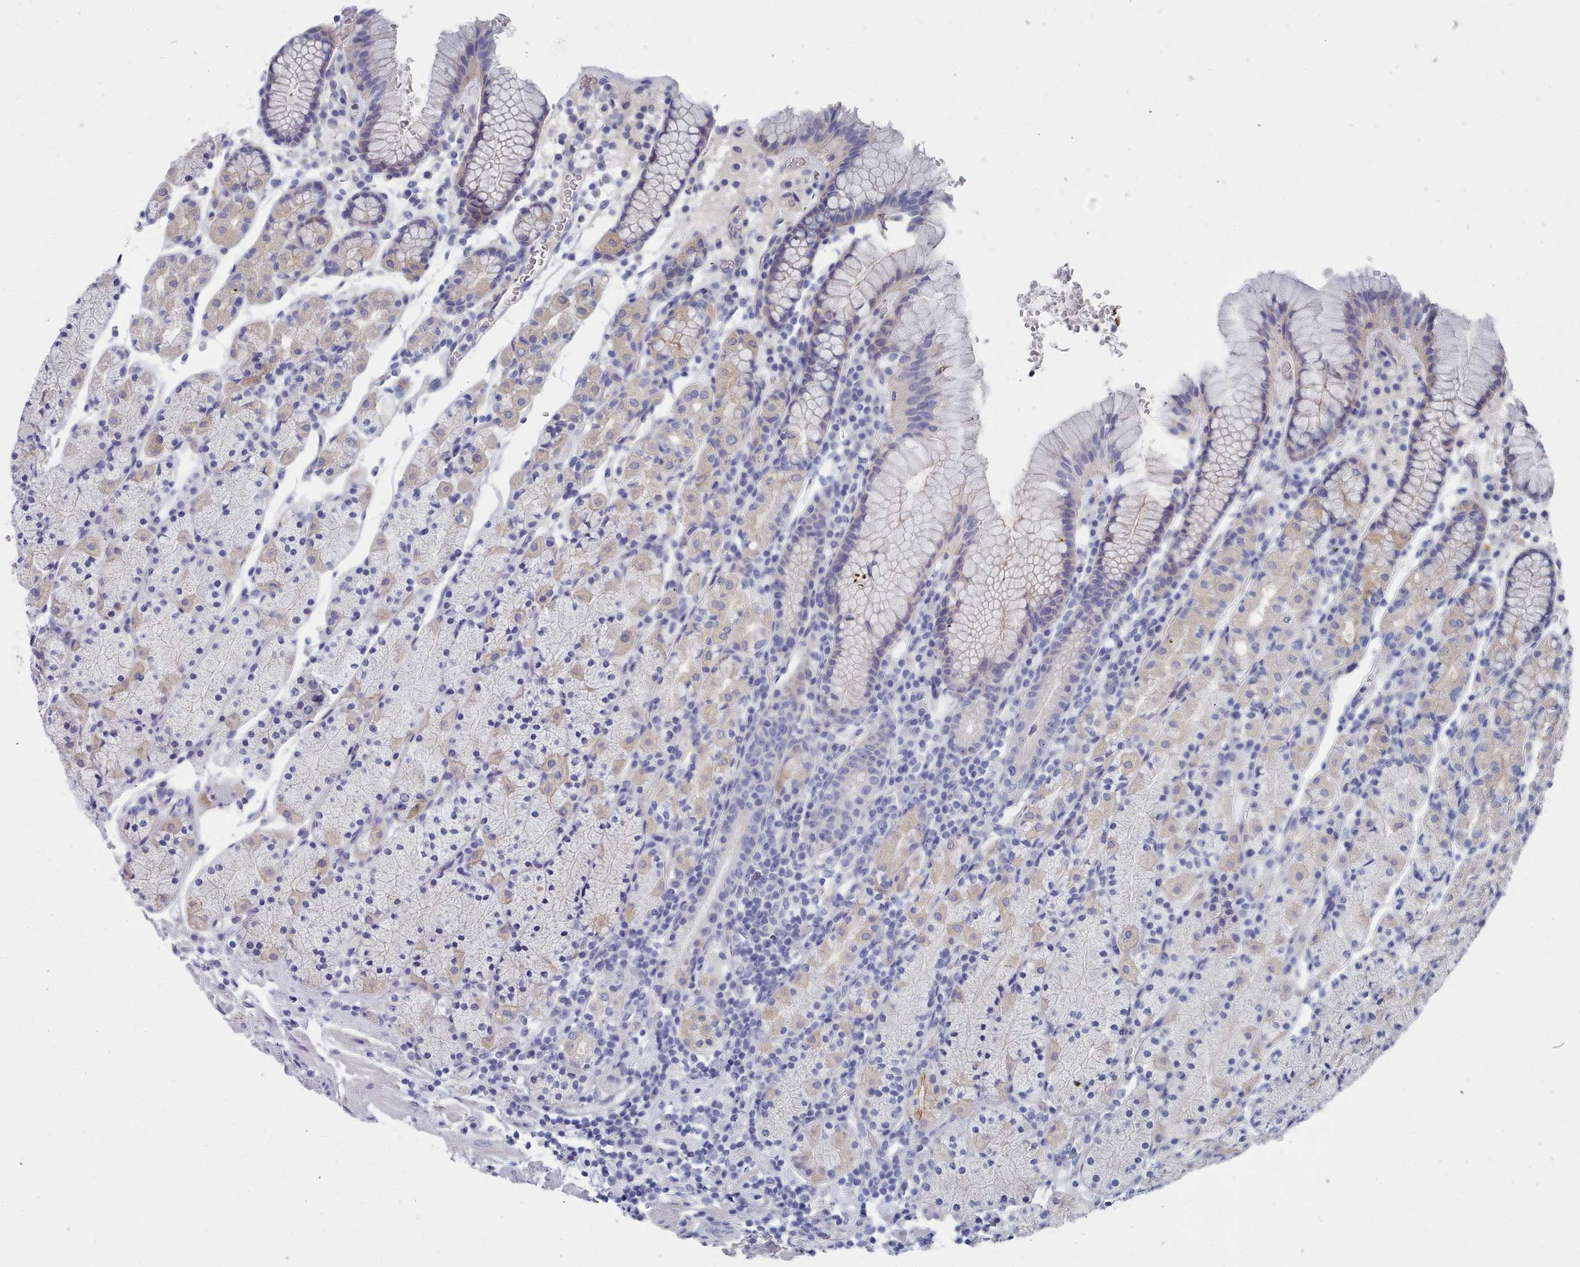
{"staining": {"intensity": "moderate", "quantity": "25%-75%", "location": "cytoplasmic/membranous"}, "tissue": "stomach", "cell_type": "Glandular cells", "image_type": "normal", "snomed": [{"axis": "morphology", "description": "Normal tissue, NOS"}, {"axis": "topography", "description": "Stomach, upper"}, {"axis": "topography", "description": "Stomach"}], "caption": "The photomicrograph demonstrates staining of normal stomach, revealing moderate cytoplasmic/membranous protein staining (brown color) within glandular cells. Nuclei are stained in blue.", "gene": "ENSG00000285188", "patient": {"sex": "male", "age": 62}}